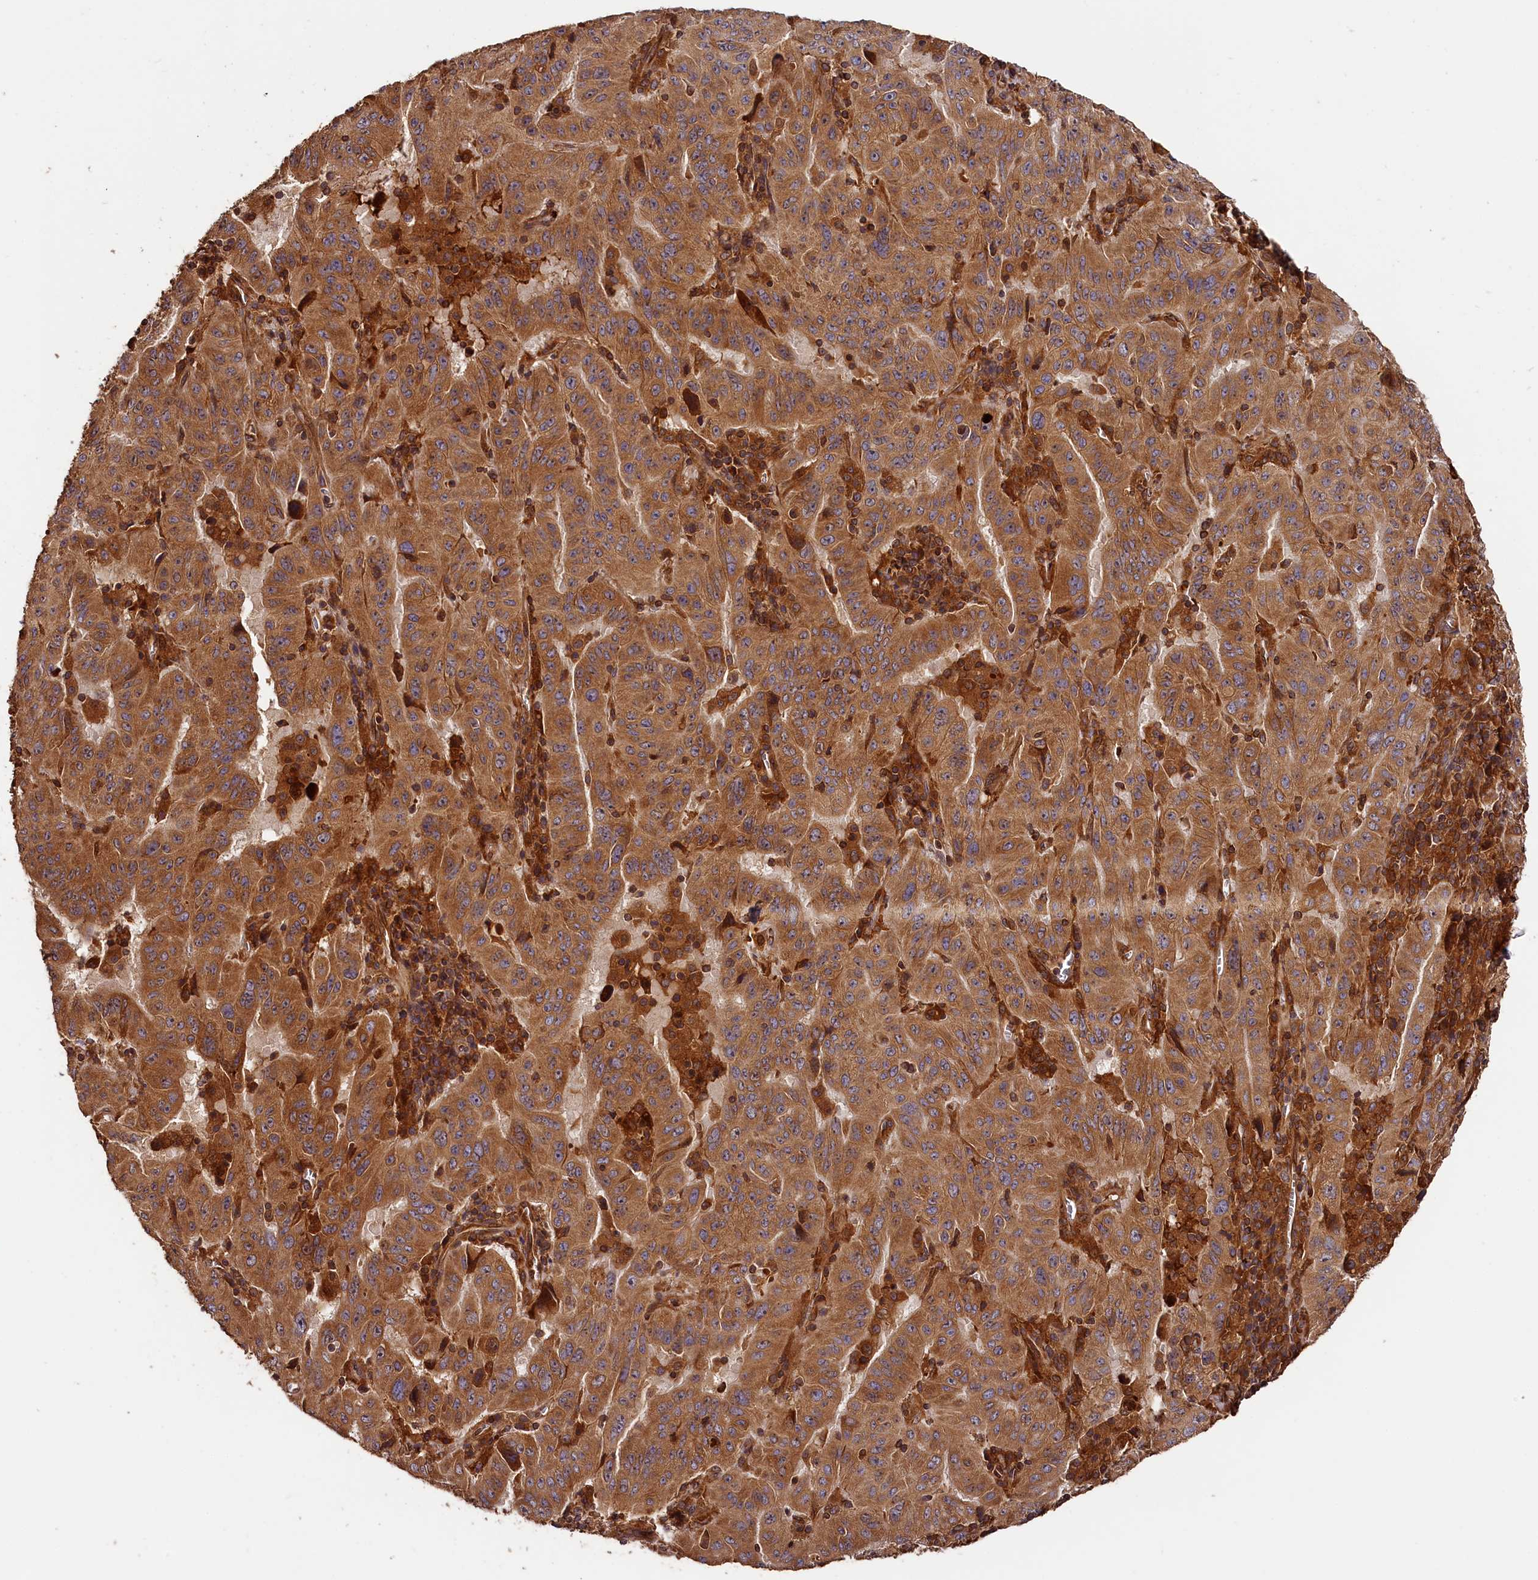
{"staining": {"intensity": "moderate", "quantity": ">75%", "location": "cytoplasmic/membranous"}, "tissue": "pancreatic cancer", "cell_type": "Tumor cells", "image_type": "cancer", "snomed": [{"axis": "morphology", "description": "Adenocarcinoma, NOS"}, {"axis": "topography", "description": "Pancreas"}], "caption": "Protein expression analysis of human pancreatic adenocarcinoma reveals moderate cytoplasmic/membranous expression in approximately >75% of tumor cells. The staining was performed using DAB, with brown indicating positive protein expression. Nuclei are stained blue with hematoxylin.", "gene": "HMOX2", "patient": {"sex": "male", "age": 63}}